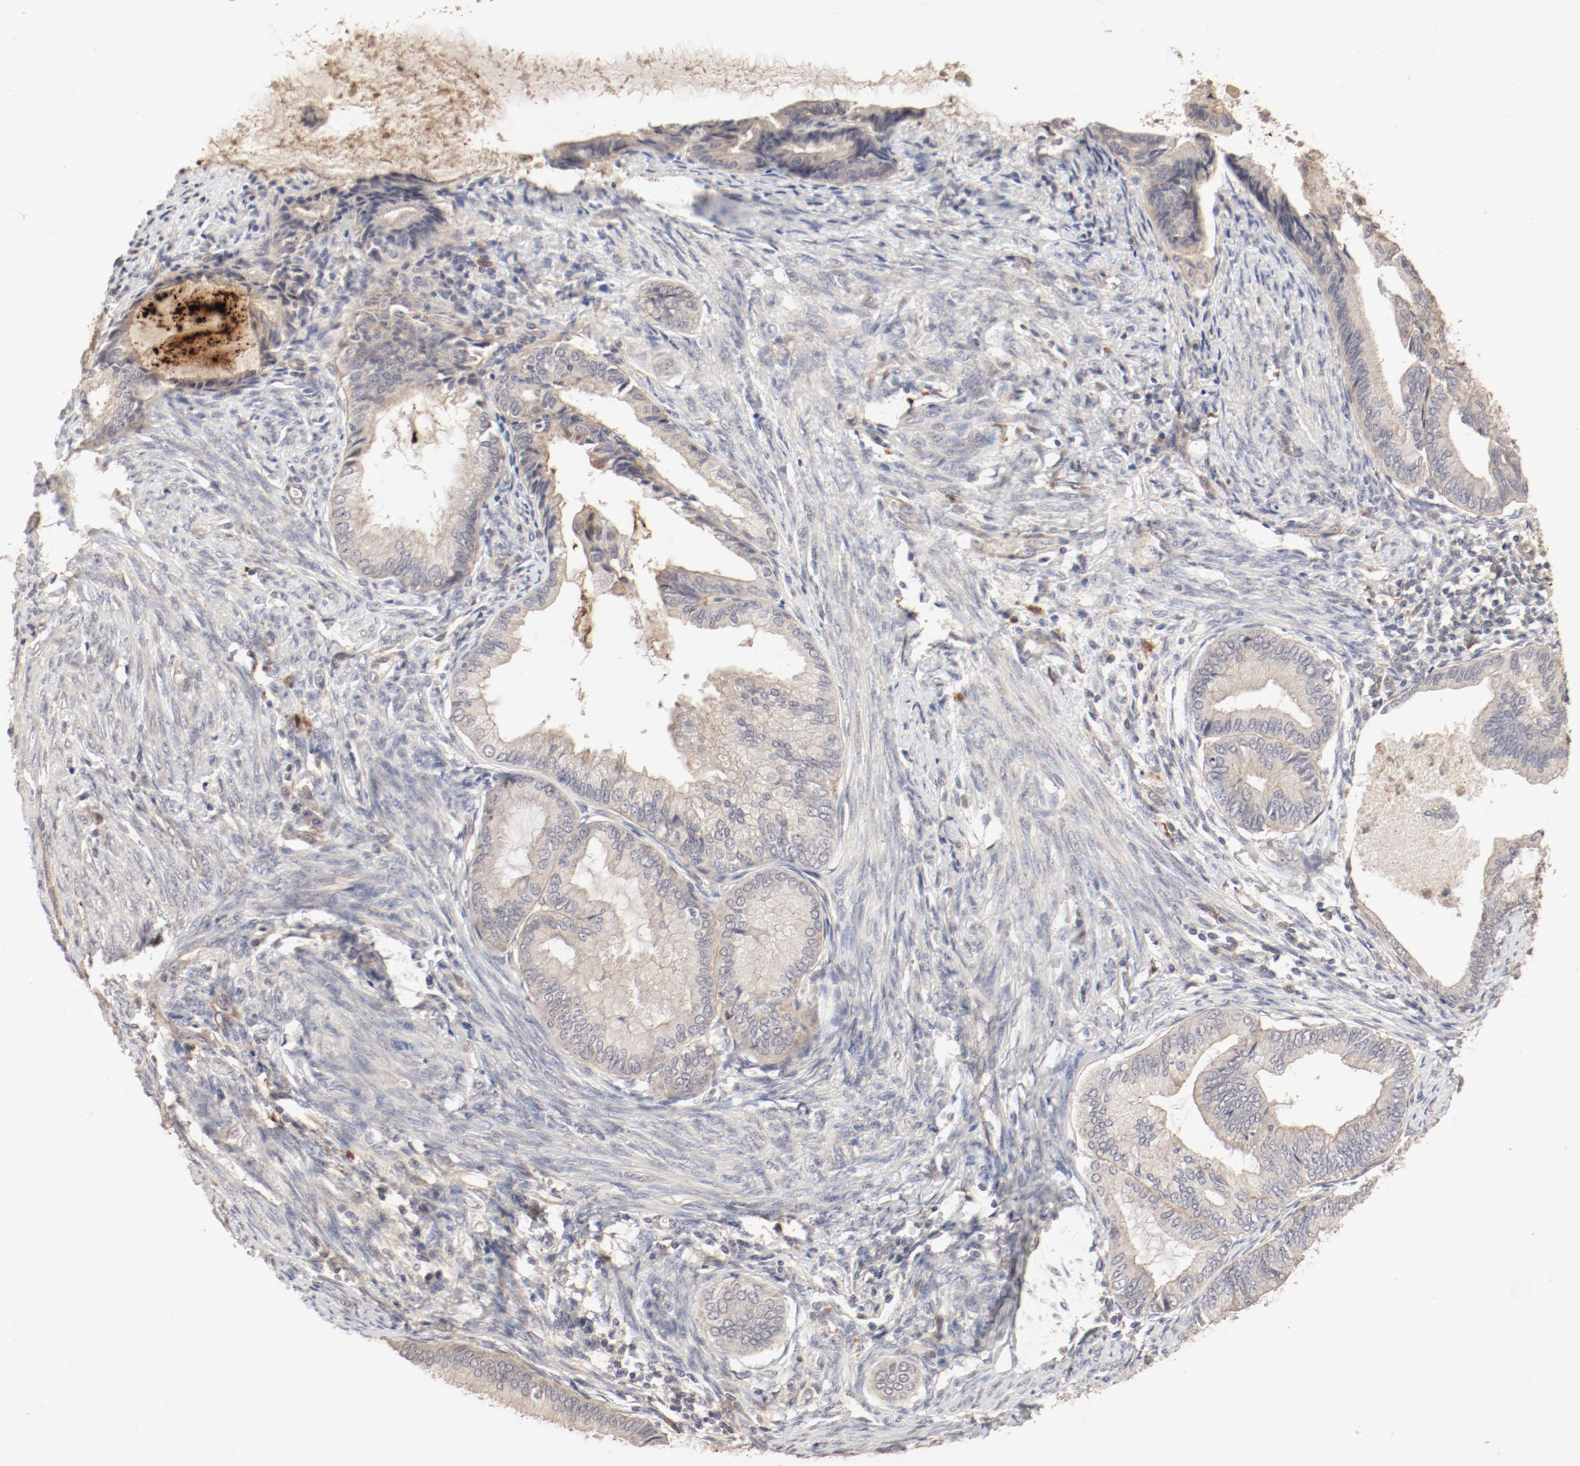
{"staining": {"intensity": "moderate", "quantity": ">75%", "location": "cytoplasmic/membranous"}, "tissue": "endometrial cancer", "cell_type": "Tumor cells", "image_type": "cancer", "snomed": [{"axis": "morphology", "description": "Adenocarcinoma, NOS"}, {"axis": "topography", "description": "Endometrium"}], "caption": "Protein expression analysis of human endometrial adenocarcinoma reveals moderate cytoplasmic/membranous positivity in approximately >75% of tumor cells.", "gene": "IL3RA", "patient": {"sex": "female", "age": 86}}